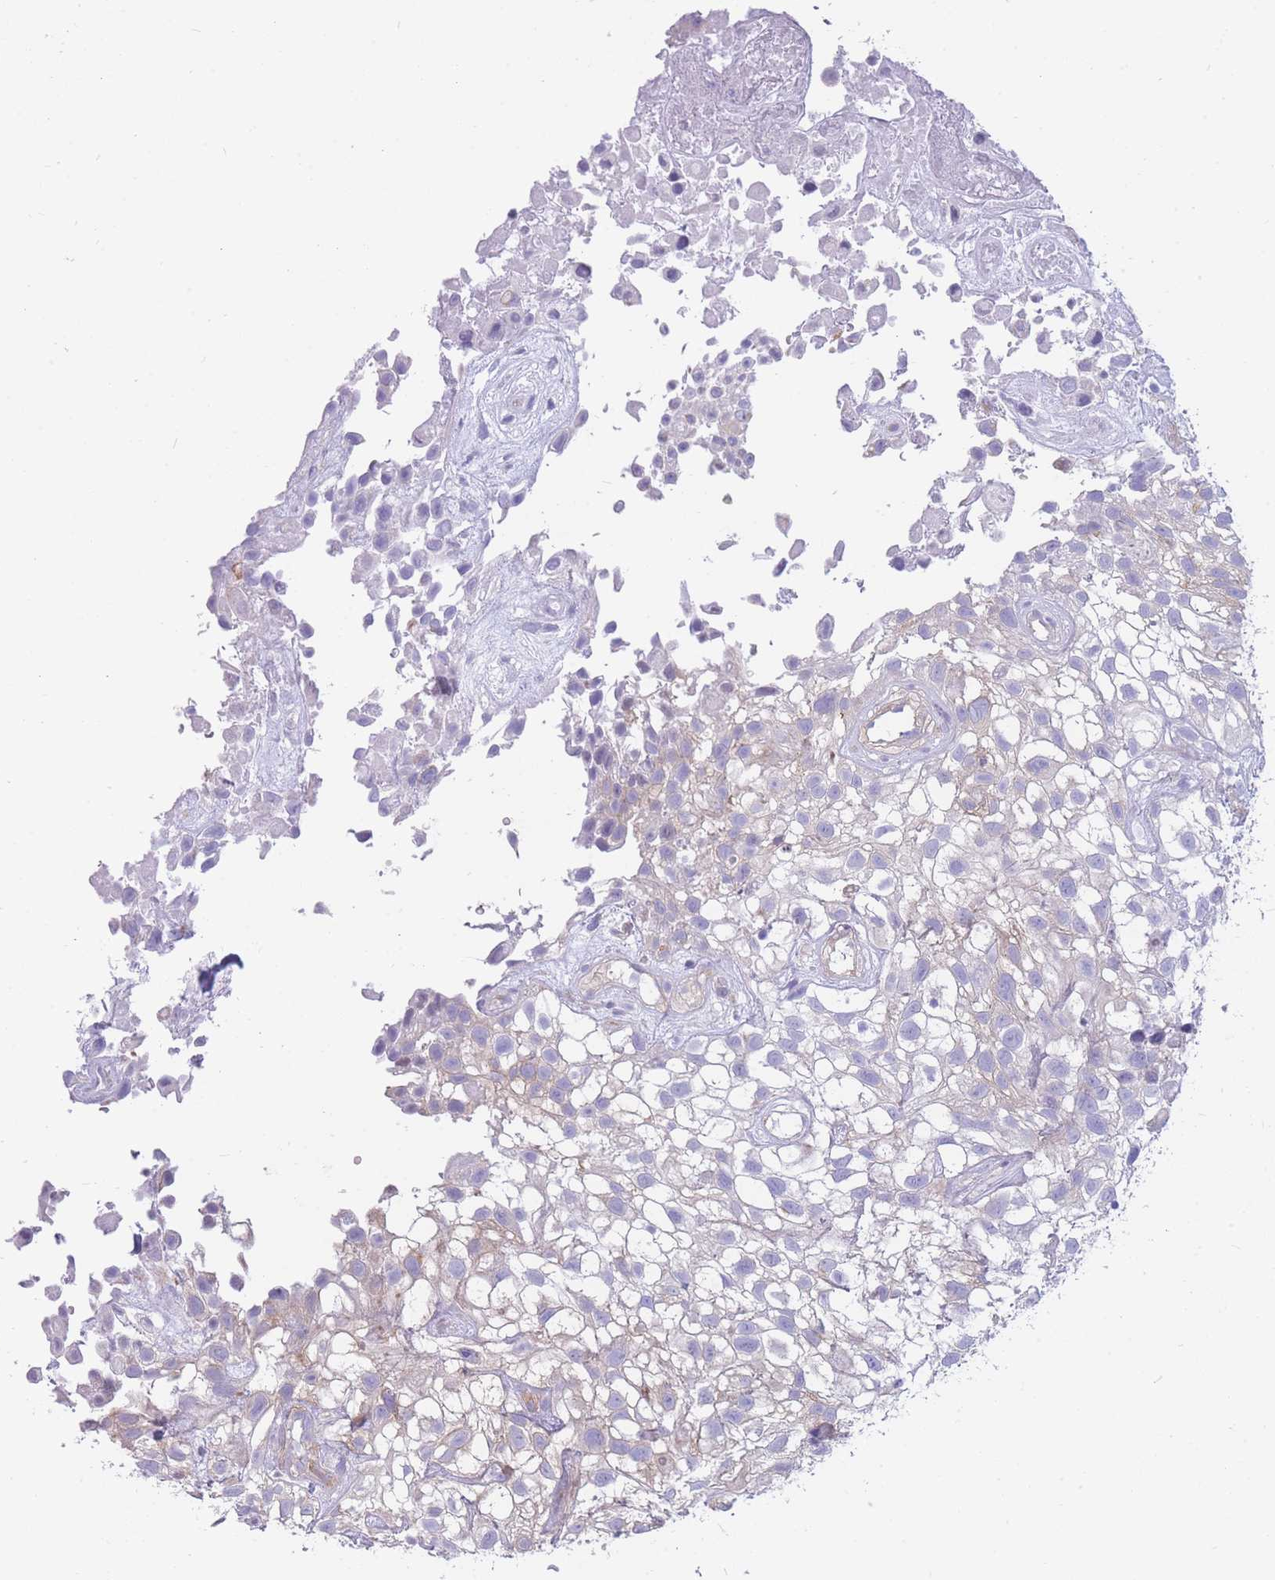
{"staining": {"intensity": "negative", "quantity": "none", "location": "none"}, "tissue": "urothelial cancer", "cell_type": "Tumor cells", "image_type": "cancer", "snomed": [{"axis": "morphology", "description": "Urothelial carcinoma, High grade"}, {"axis": "topography", "description": "Urinary bladder"}], "caption": "Photomicrograph shows no protein positivity in tumor cells of urothelial cancer tissue. The staining was performed using DAB to visualize the protein expression in brown, while the nuclei were stained in blue with hematoxylin (Magnification: 20x).", "gene": "MTSS2", "patient": {"sex": "male", "age": 56}}